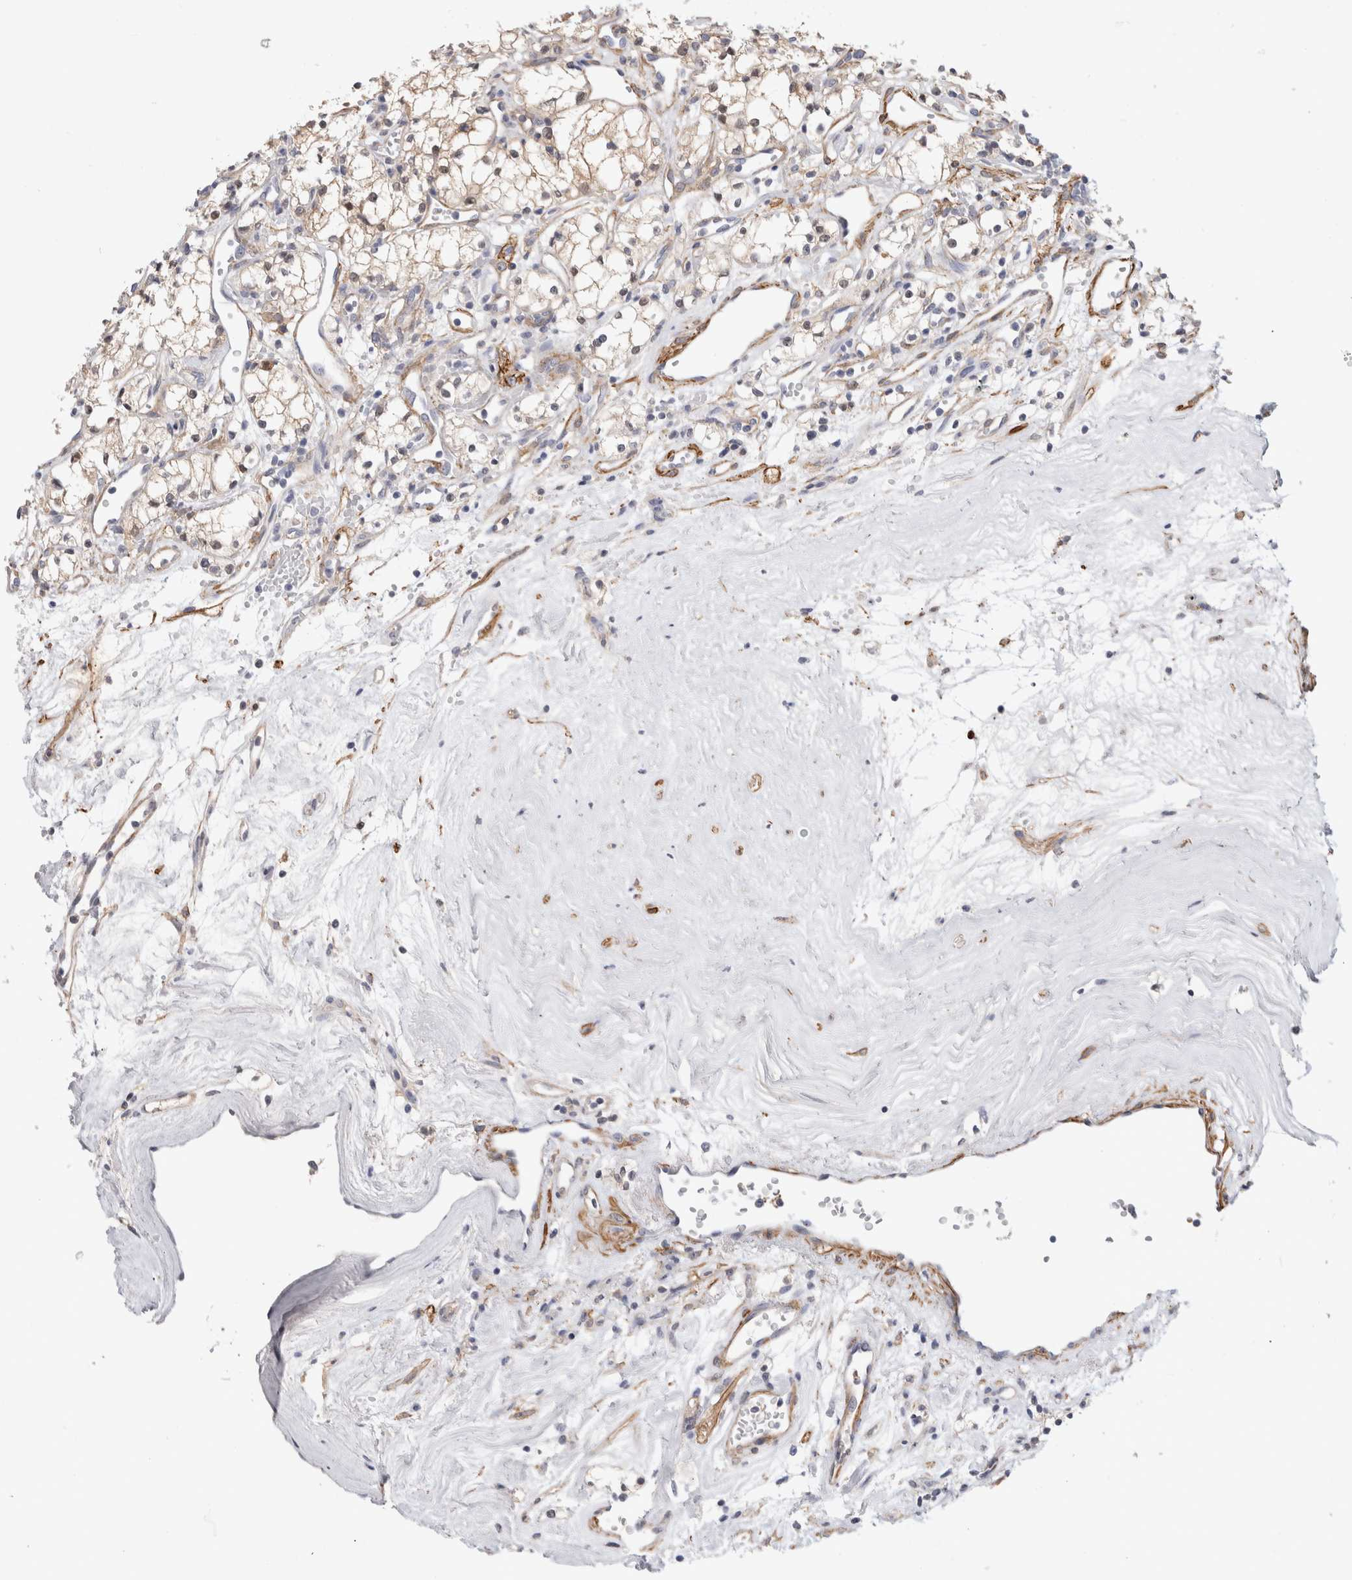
{"staining": {"intensity": "weak", "quantity": "<25%", "location": "cytoplasmic/membranous"}, "tissue": "renal cancer", "cell_type": "Tumor cells", "image_type": "cancer", "snomed": [{"axis": "morphology", "description": "Adenocarcinoma, NOS"}, {"axis": "topography", "description": "Kidney"}], "caption": "Immunohistochemistry micrograph of renal cancer (adenocarcinoma) stained for a protein (brown), which displays no staining in tumor cells. (DAB immunohistochemistry (IHC) visualized using brightfield microscopy, high magnification).", "gene": "PGM1", "patient": {"sex": "male", "age": 59}}